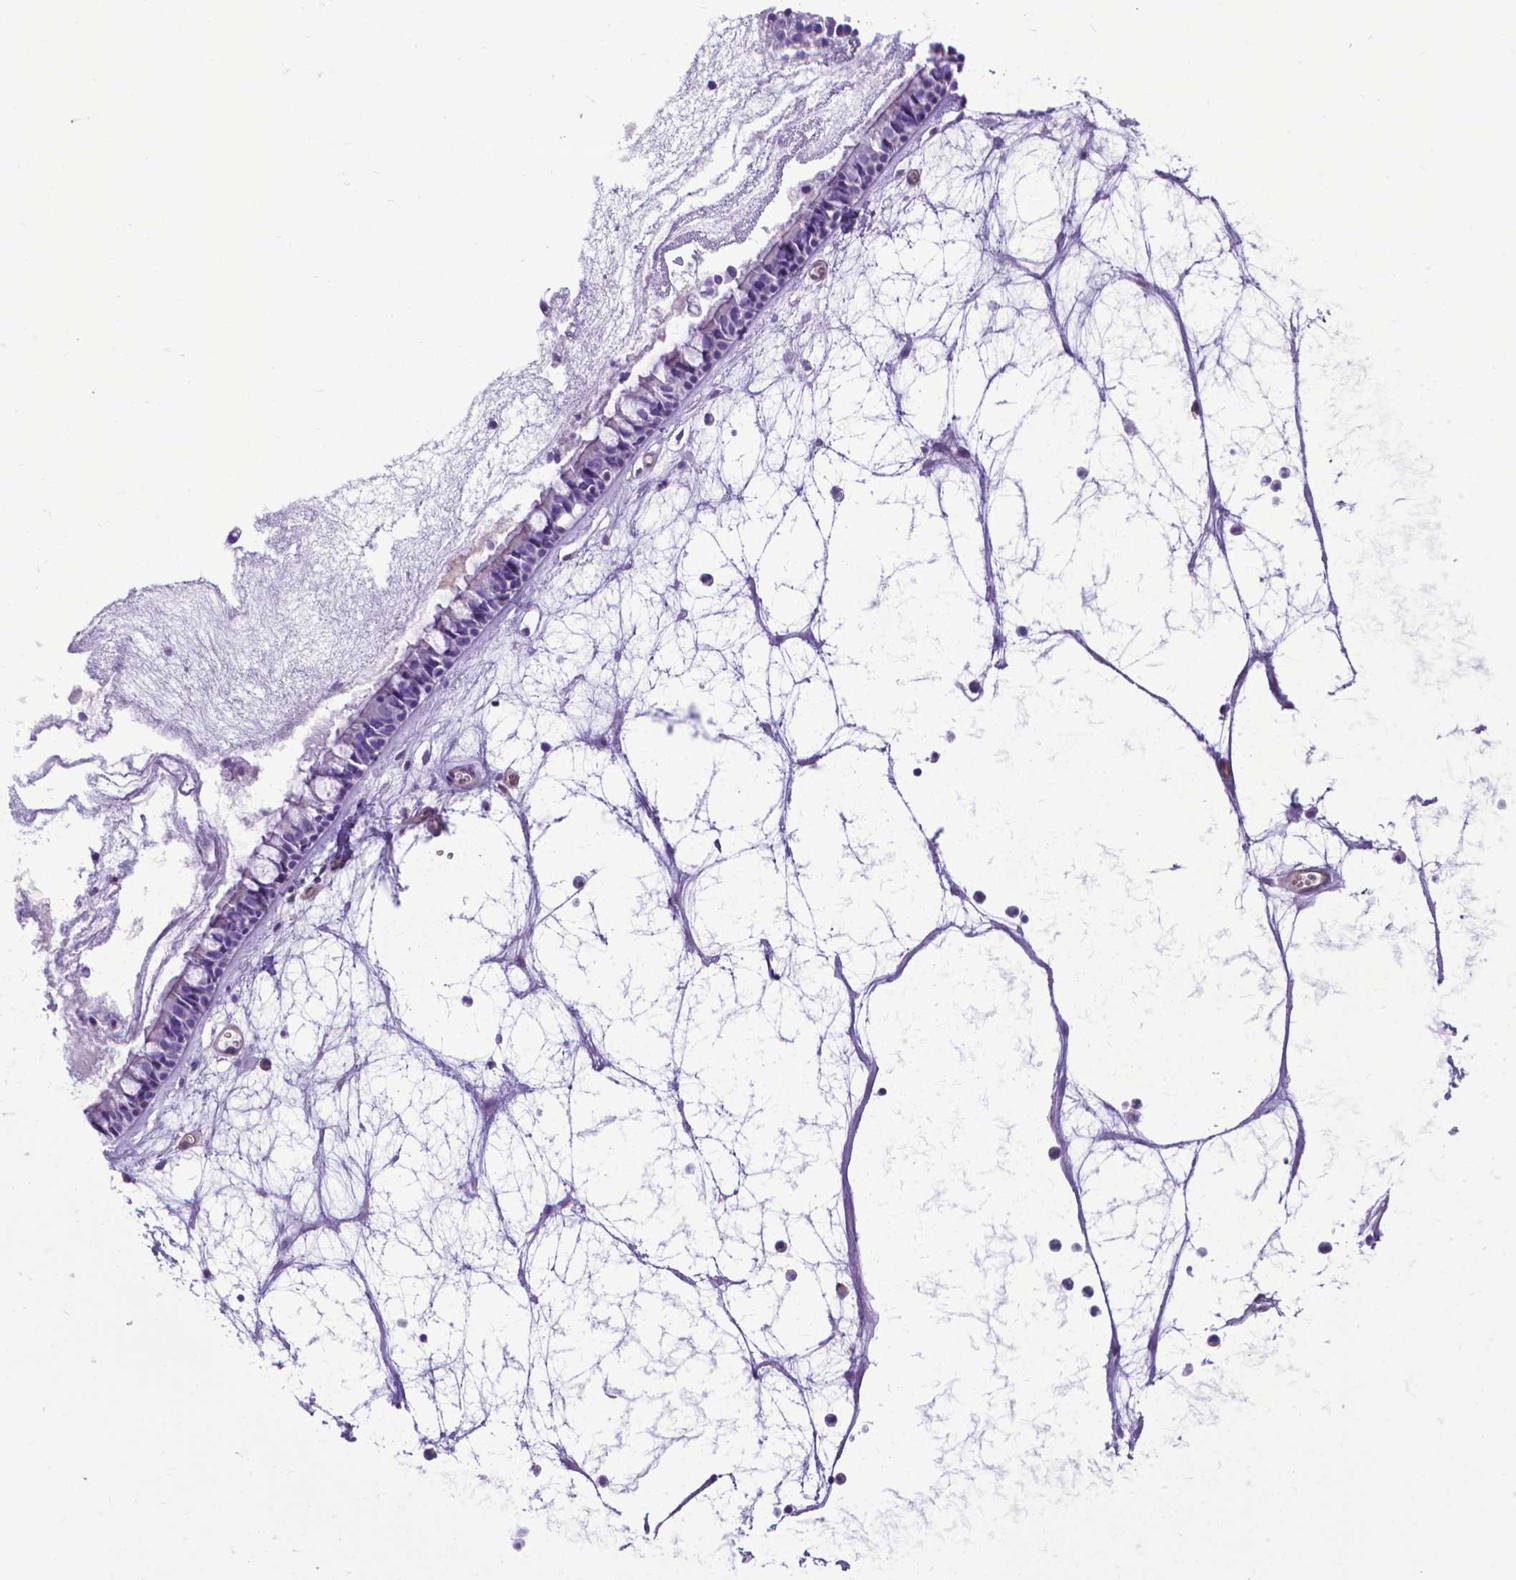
{"staining": {"intensity": "negative", "quantity": "none", "location": "none"}, "tissue": "nasopharynx", "cell_type": "Respiratory epithelial cells", "image_type": "normal", "snomed": [{"axis": "morphology", "description": "Normal tissue, NOS"}, {"axis": "topography", "description": "Nasopharynx"}], "caption": "Immunohistochemical staining of benign human nasopharynx reveals no significant staining in respiratory epithelial cells.", "gene": "CLIC4", "patient": {"sex": "male", "age": 31}}